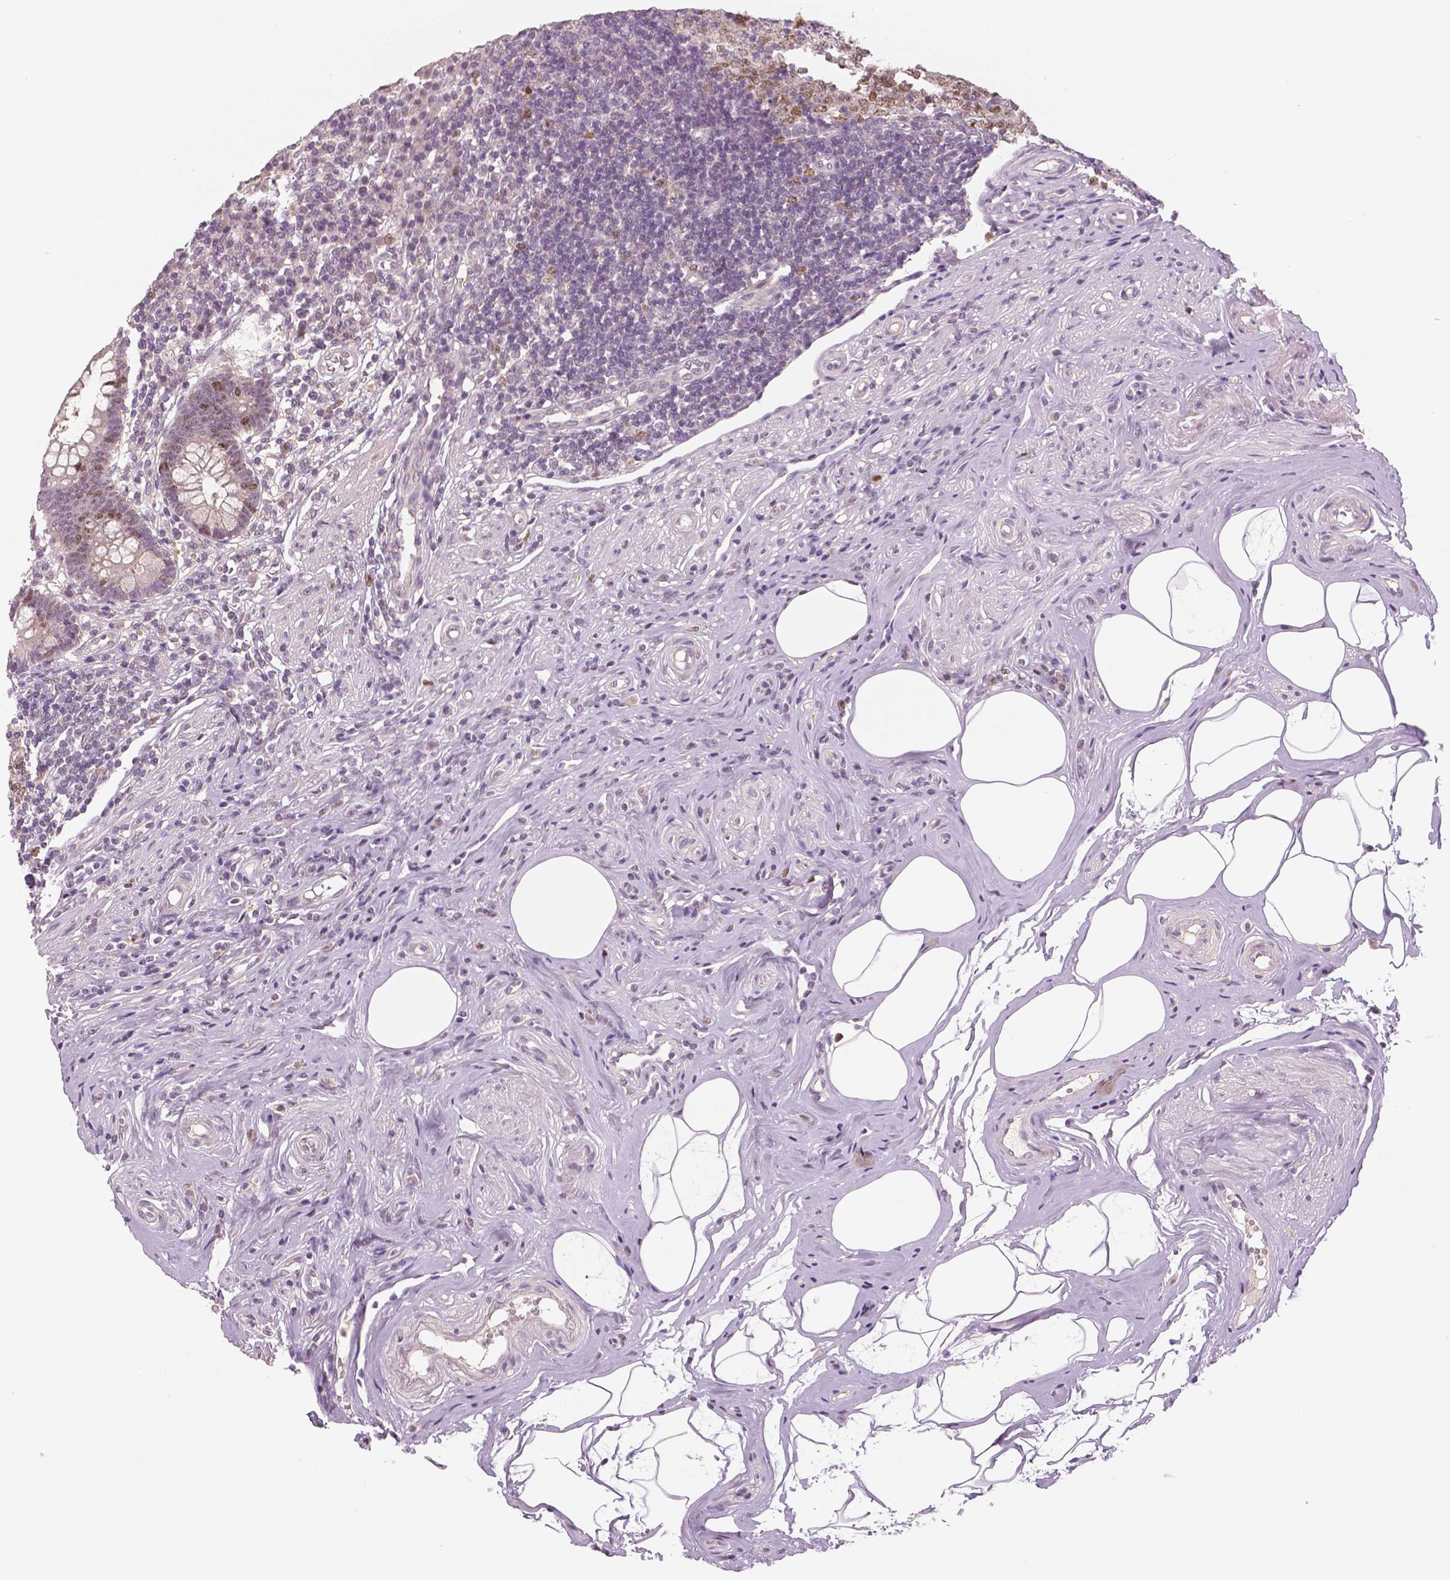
{"staining": {"intensity": "moderate", "quantity": "25%-75%", "location": "nuclear"}, "tissue": "appendix", "cell_type": "Glandular cells", "image_type": "normal", "snomed": [{"axis": "morphology", "description": "Normal tissue, NOS"}, {"axis": "topography", "description": "Appendix"}], "caption": "Immunohistochemical staining of unremarkable appendix displays 25%-75% levels of moderate nuclear protein positivity in about 25%-75% of glandular cells. (DAB IHC with brightfield microscopy, high magnification).", "gene": "MKI67", "patient": {"sex": "female", "age": 56}}